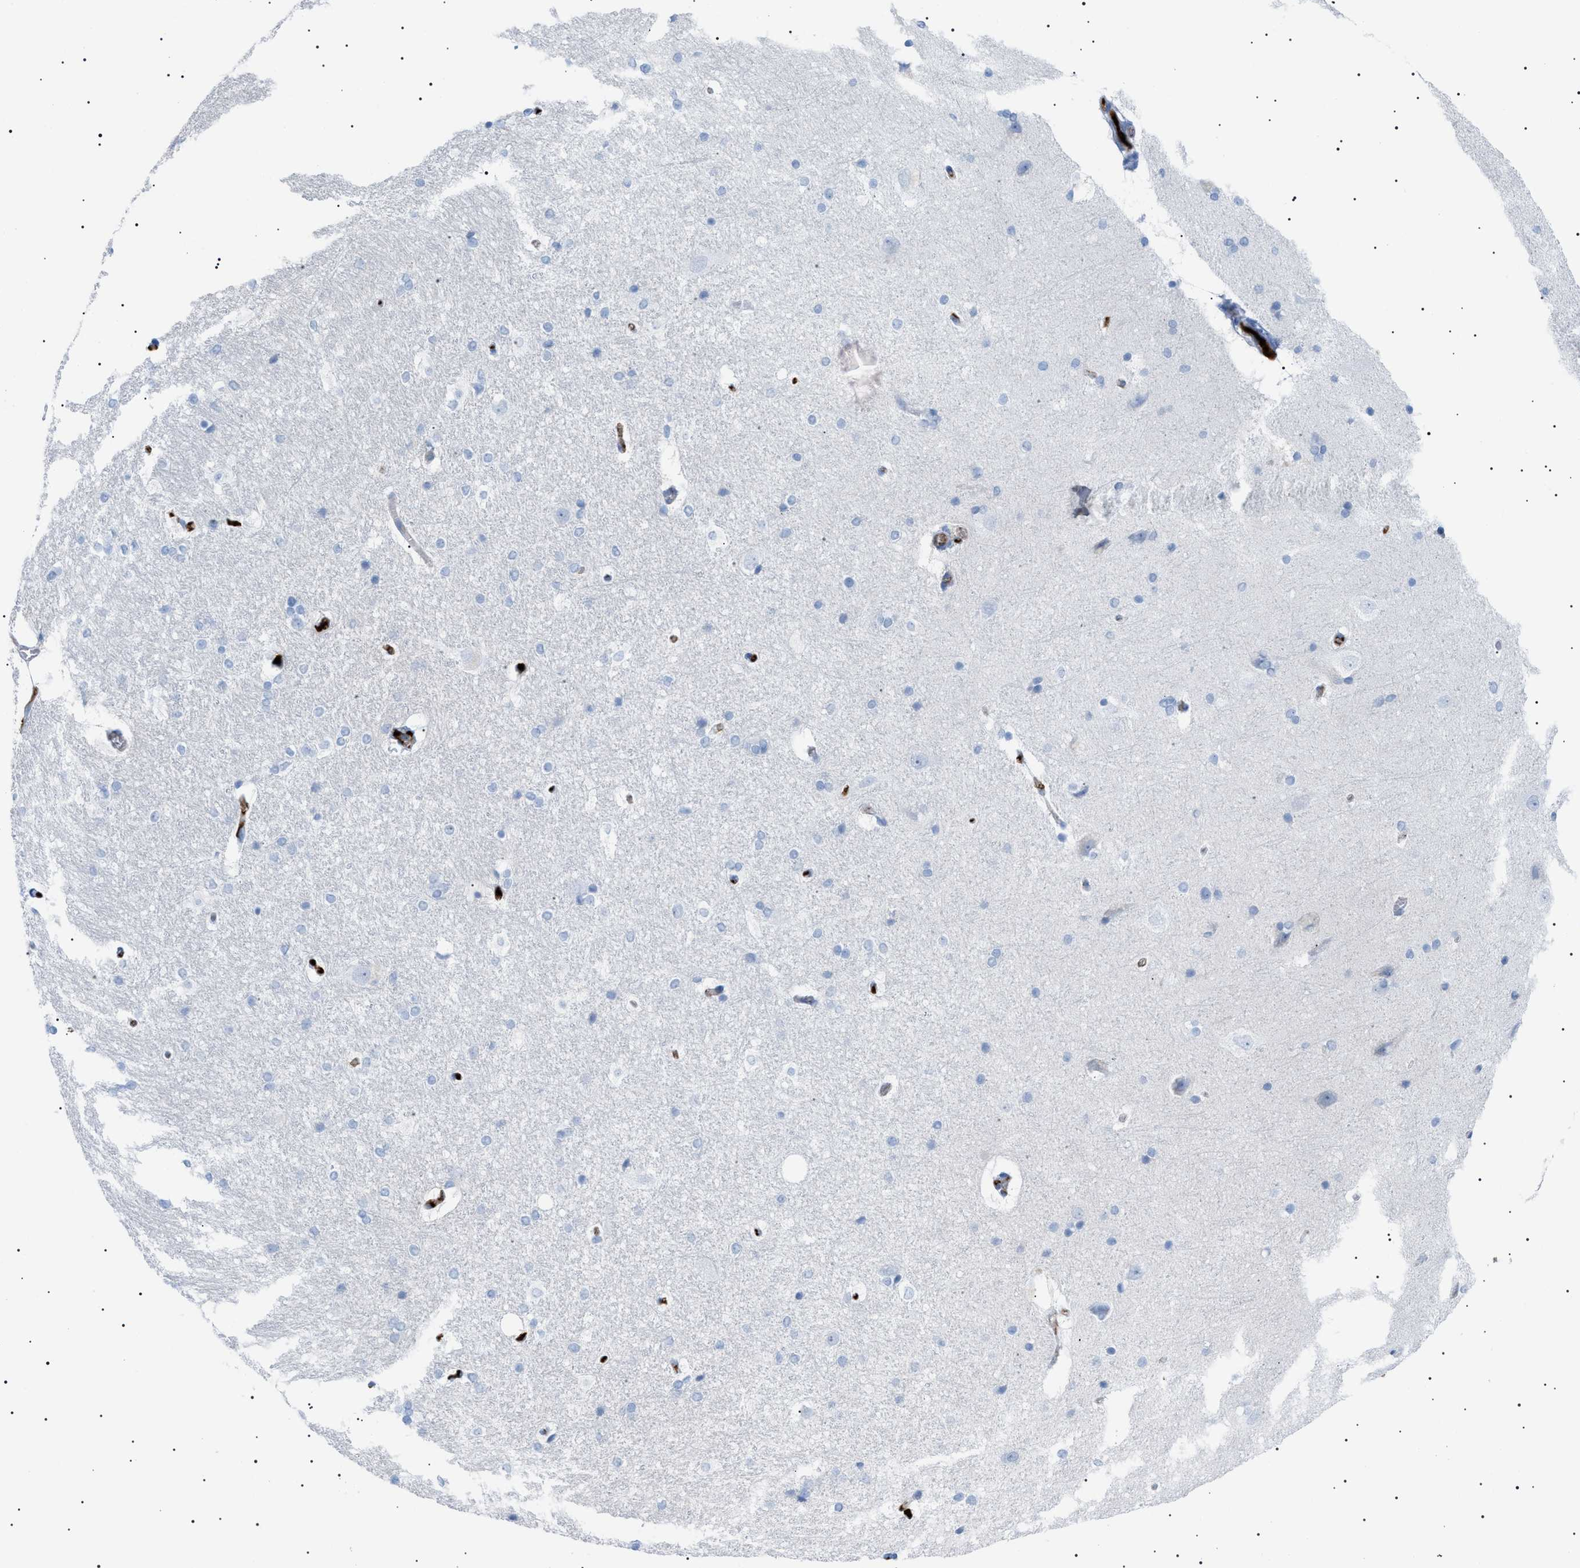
{"staining": {"intensity": "negative", "quantity": "none", "location": "none"}, "tissue": "hippocampus", "cell_type": "Glial cells", "image_type": "normal", "snomed": [{"axis": "morphology", "description": "Normal tissue, NOS"}, {"axis": "topography", "description": "Hippocampus"}], "caption": "DAB (3,3'-diaminobenzidine) immunohistochemical staining of benign hippocampus reveals no significant expression in glial cells. (DAB immunohistochemistry visualized using brightfield microscopy, high magnification).", "gene": "LPA", "patient": {"sex": "female", "age": 19}}